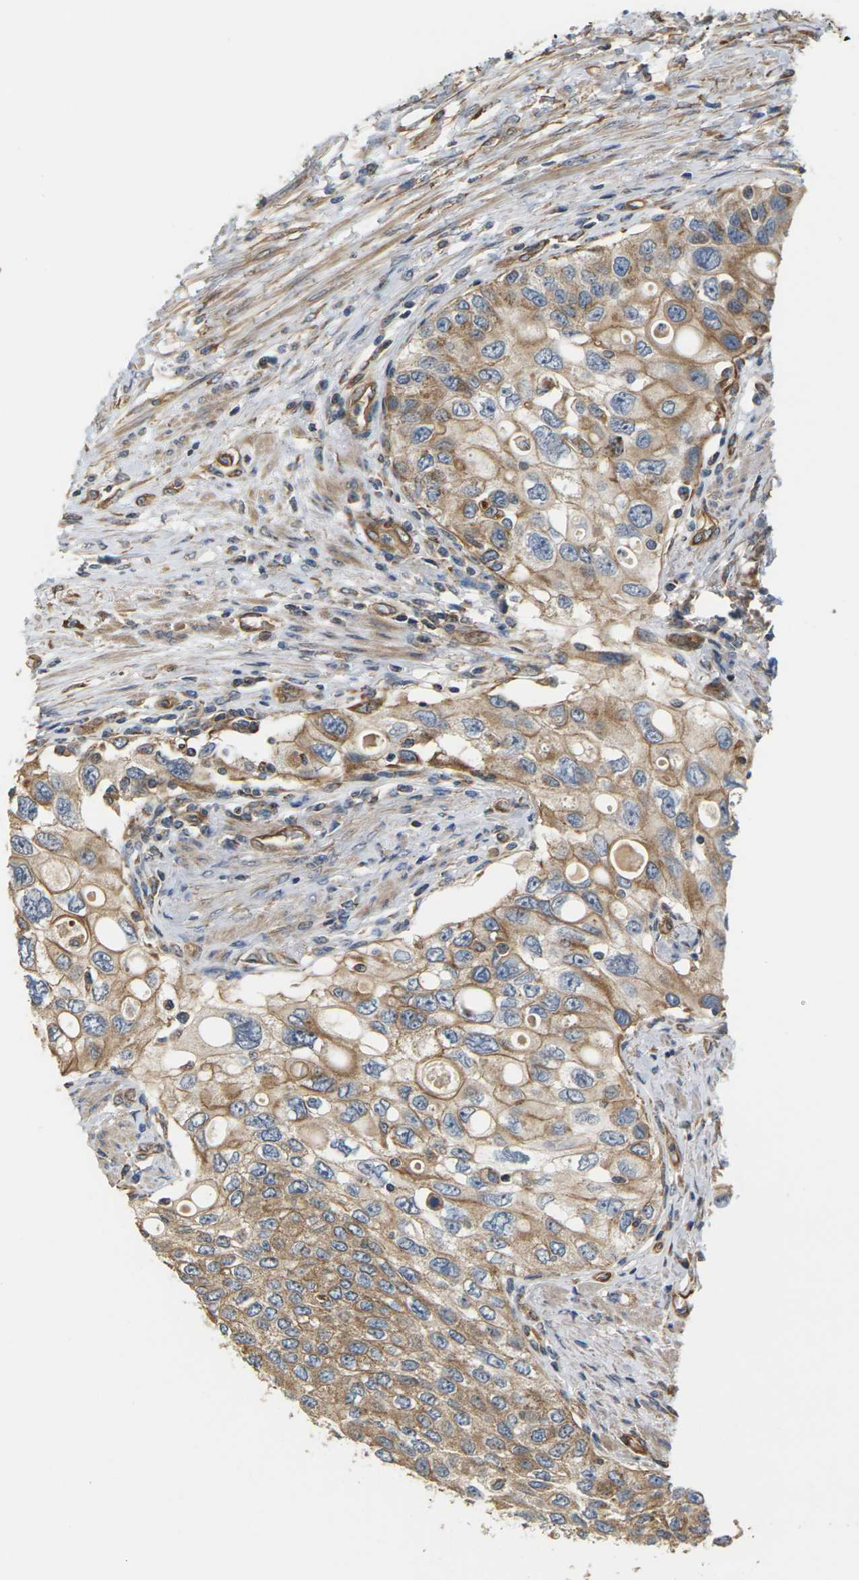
{"staining": {"intensity": "moderate", "quantity": ">75%", "location": "cytoplasmic/membranous"}, "tissue": "urothelial cancer", "cell_type": "Tumor cells", "image_type": "cancer", "snomed": [{"axis": "morphology", "description": "Urothelial carcinoma, High grade"}, {"axis": "topography", "description": "Urinary bladder"}], "caption": "Protein analysis of high-grade urothelial carcinoma tissue reveals moderate cytoplasmic/membranous positivity in approximately >75% of tumor cells.", "gene": "PCDHB4", "patient": {"sex": "female", "age": 56}}